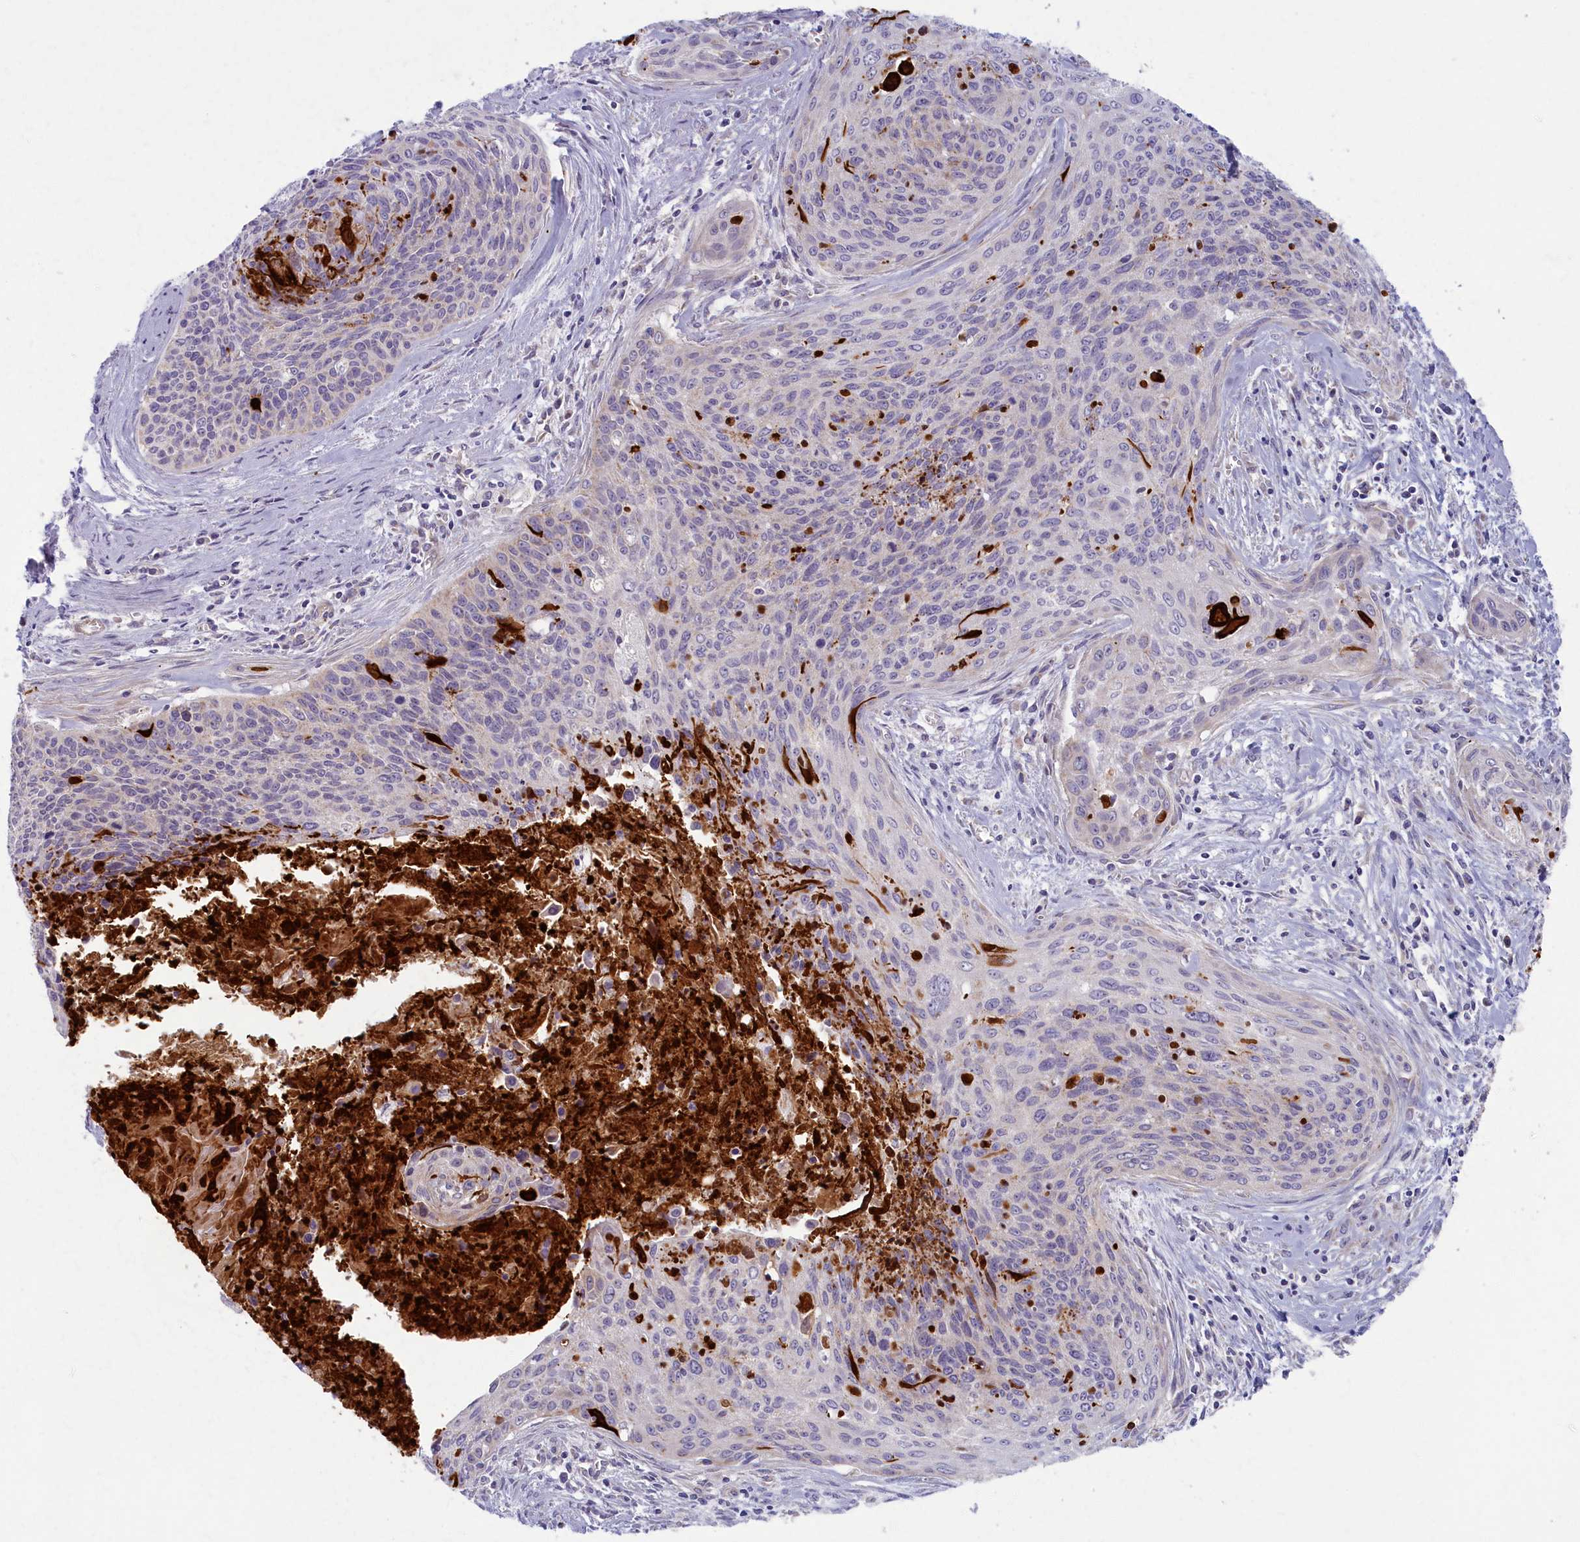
{"staining": {"intensity": "negative", "quantity": "none", "location": "none"}, "tissue": "cervical cancer", "cell_type": "Tumor cells", "image_type": "cancer", "snomed": [{"axis": "morphology", "description": "Squamous cell carcinoma, NOS"}, {"axis": "topography", "description": "Cervix"}], "caption": "This histopathology image is of cervical cancer (squamous cell carcinoma) stained with immunohistochemistry (IHC) to label a protein in brown with the nuclei are counter-stained blue. There is no positivity in tumor cells.", "gene": "MRPS25", "patient": {"sex": "female", "age": 55}}